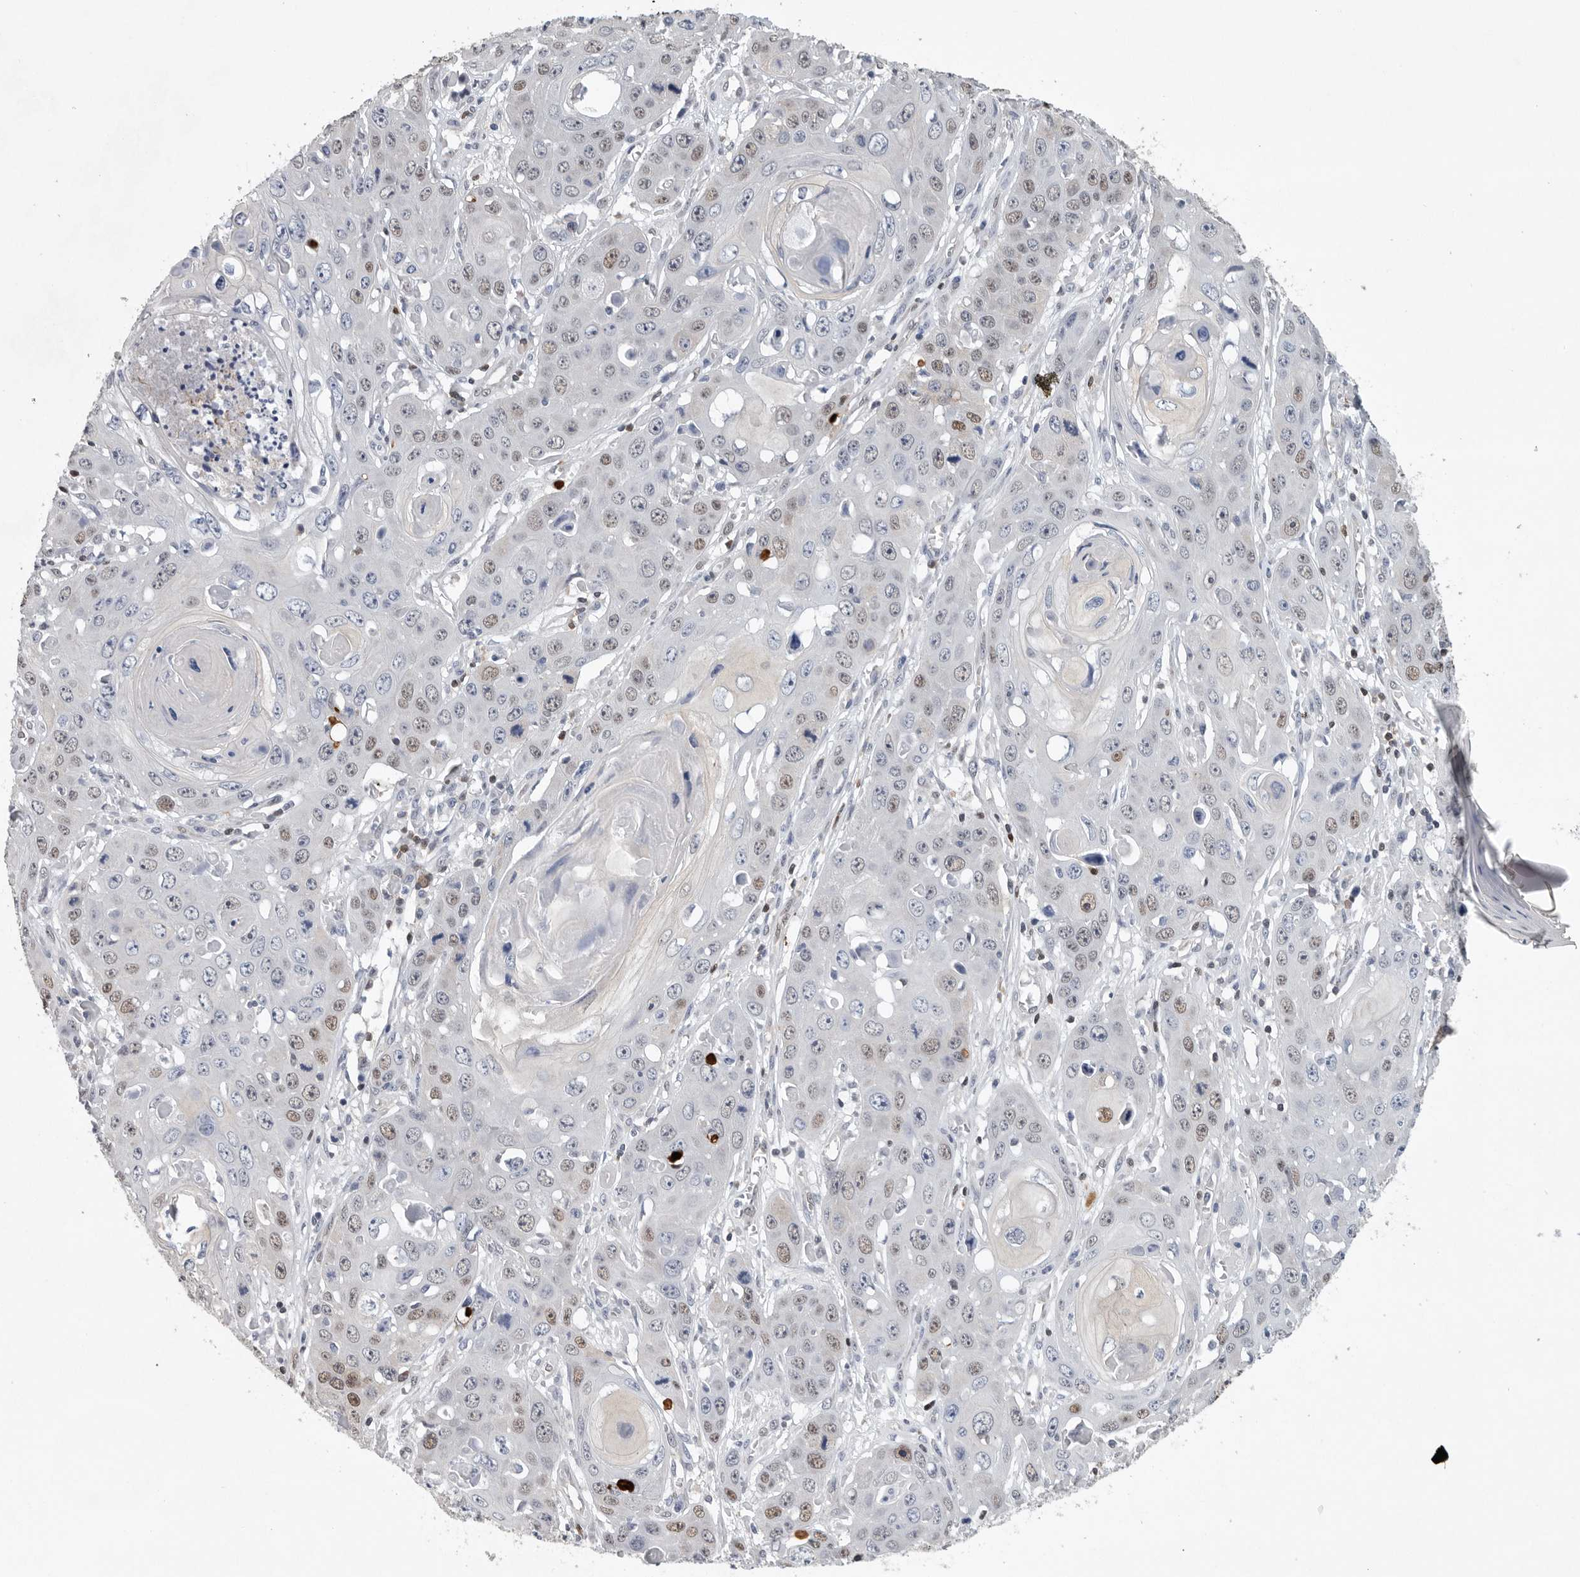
{"staining": {"intensity": "weak", "quantity": "25%-75%", "location": "nuclear"}, "tissue": "skin cancer", "cell_type": "Tumor cells", "image_type": "cancer", "snomed": [{"axis": "morphology", "description": "Squamous cell carcinoma, NOS"}, {"axis": "topography", "description": "Skin"}], "caption": "Immunohistochemical staining of skin cancer demonstrates weak nuclear protein positivity in about 25%-75% of tumor cells. Immunohistochemistry stains the protein in brown and the nuclei are stained blue.", "gene": "PDCD4", "patient": {"sex": "male", "age": 55}}